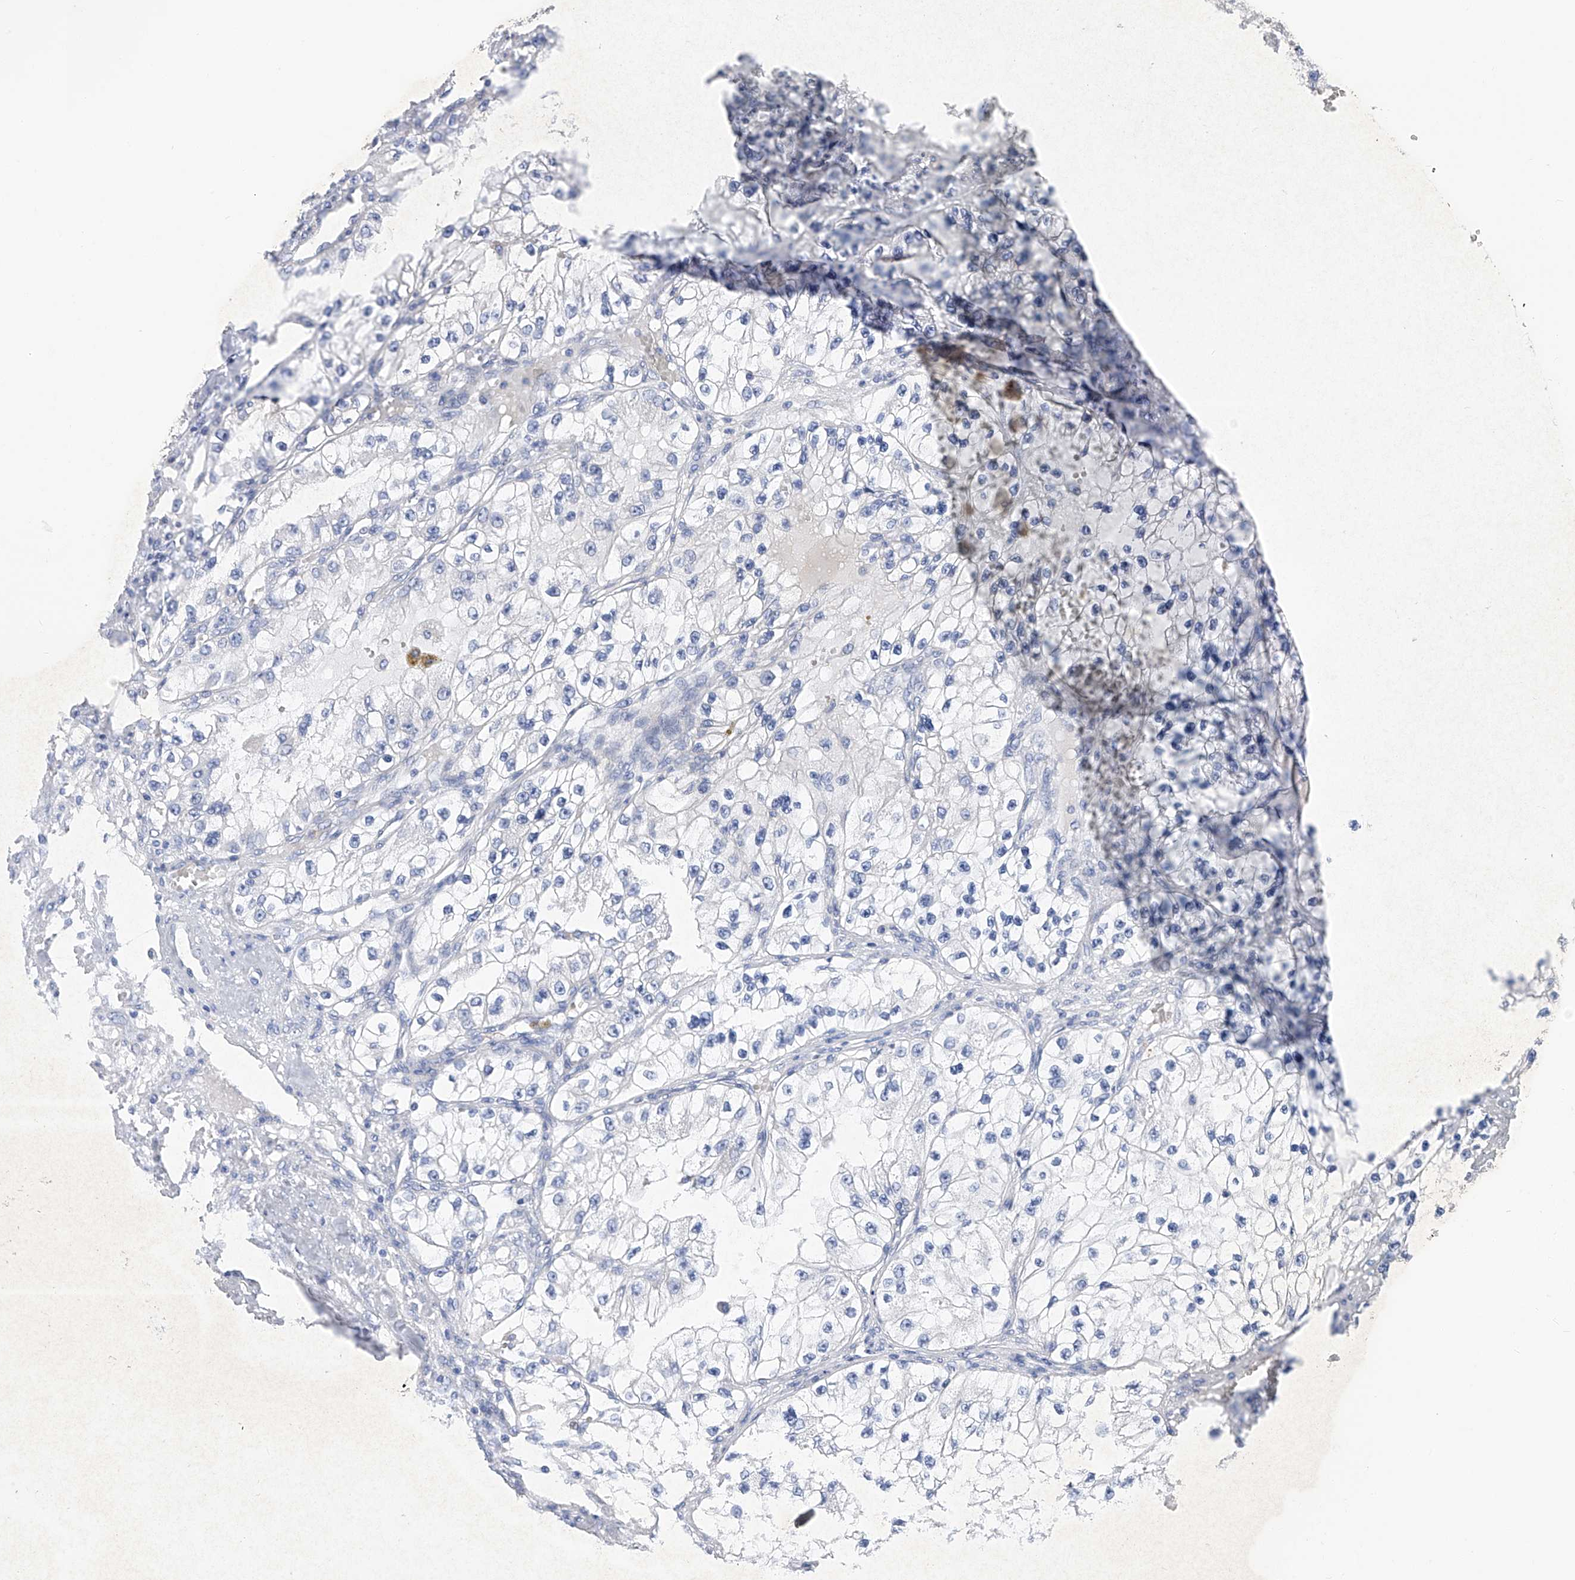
{"staining": {"intensity": "negative", "quantity": "none", "location": "none"}, "tissue": "renal cancer", "cell_type": "Tumor cells", "image_type": "cancer", "snomed": [{"axis": "morphology", "description": "Adenocarcinoma, NOS"}, {"axis": "topography", "description": "Kidney"}], "caption": "Tumor cells are negative for brown protein staining in adenocarcinoma (renal). (Brightfield microscopy of DAB (3,3'-diaminobenzidine) immunohistochemistry (IHC) at high magnification).", "gene": "PHF20", "patient": {"sex": "female", "age": 57}}